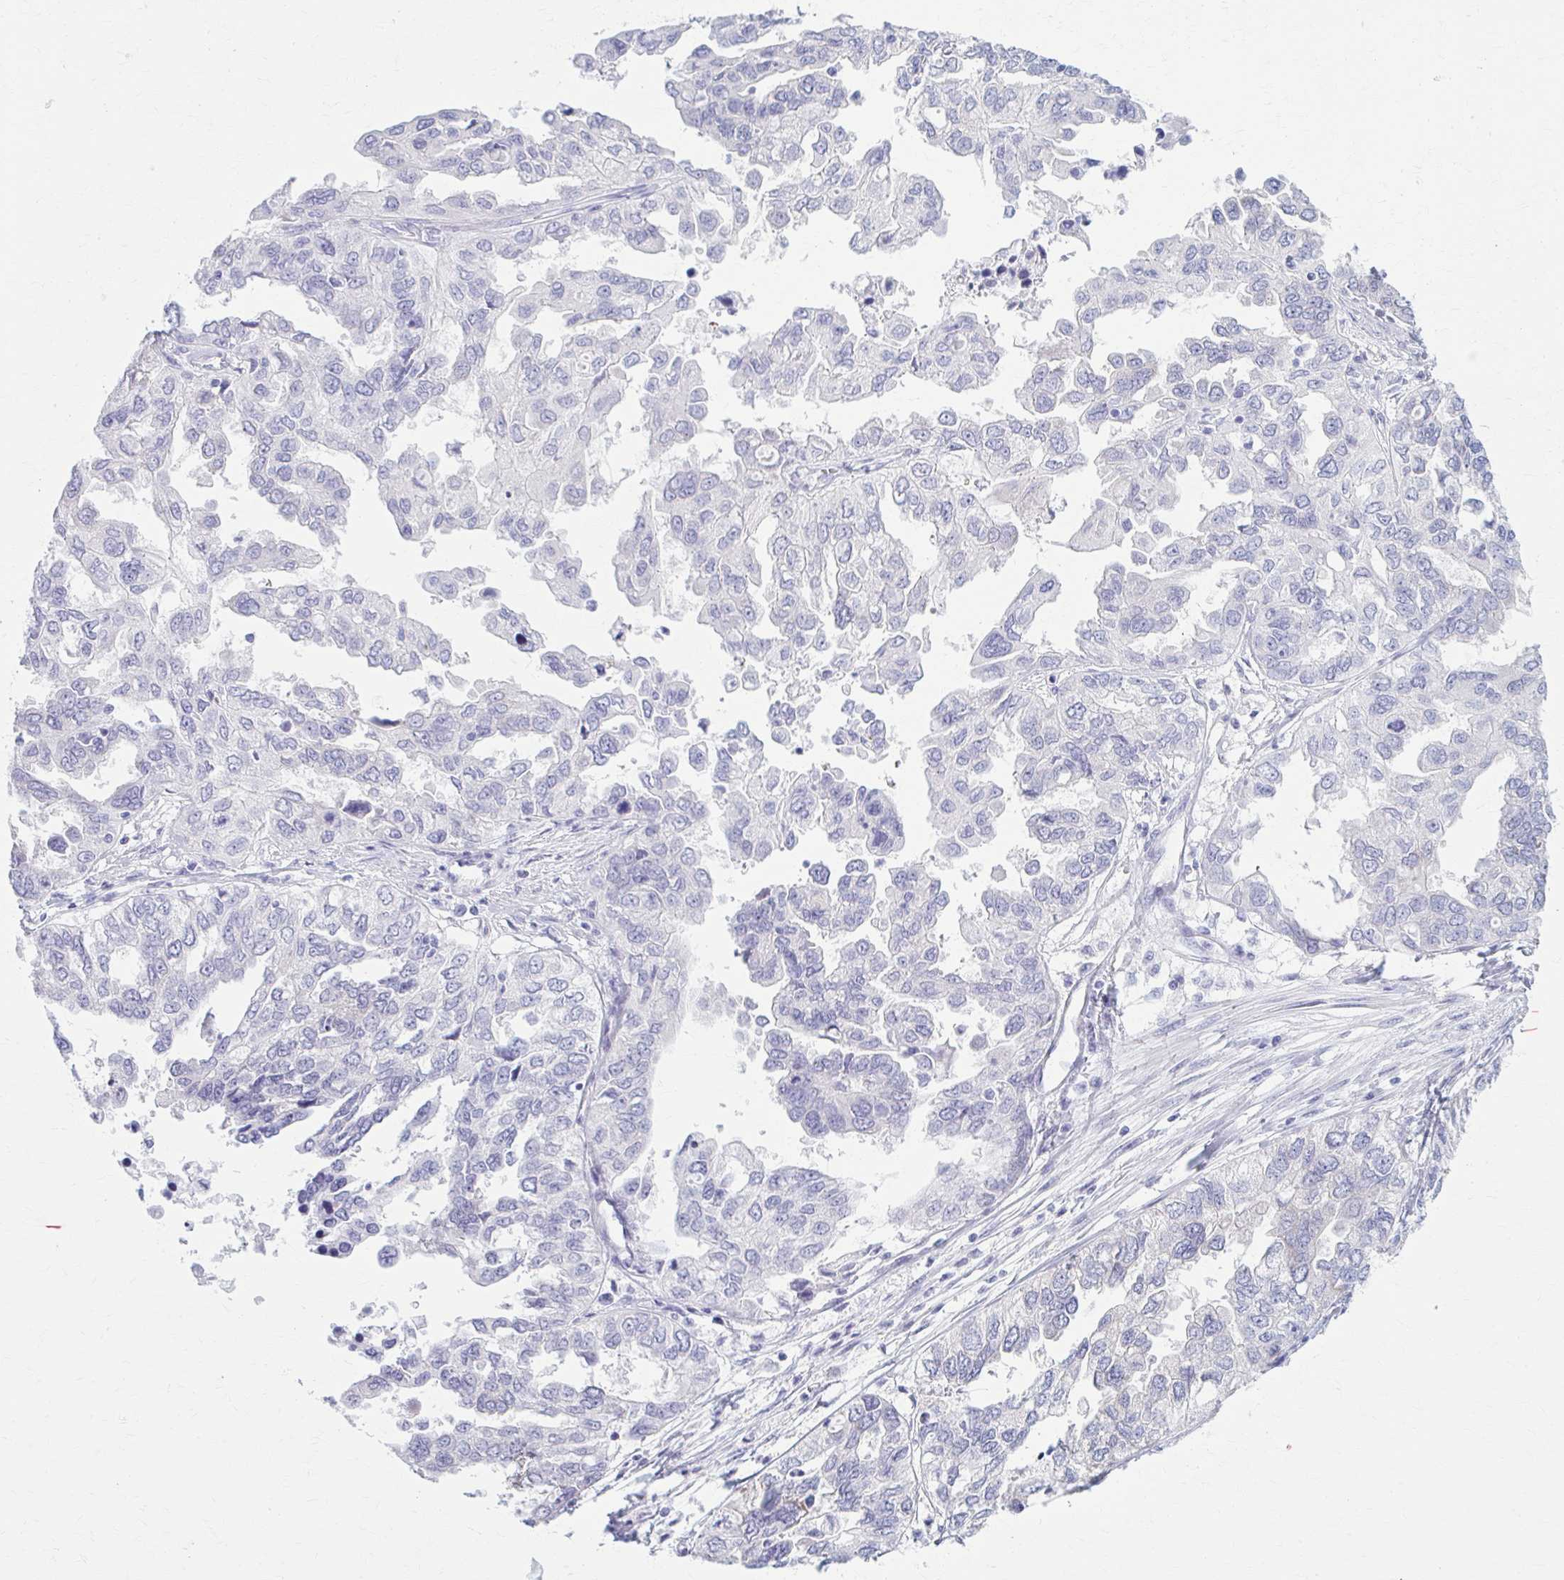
{"staining": {"intensity": "negative", "quantity": "none", "location": "none"}, "tissue": "ovarian cancer", "cell_type": "Tumor cells", "image_type": "cancer", "snomed": [{"axis": "morphology", "description": "Cystadenocarcinoma, serous, NOS"}, {"axis": "topography", "description": "Ovary"}], "caption": "Human ovarian cancer (serous cystadenocarcinoma) stained for a protein using IHC demonstrates no expression in tumor cells.", "gene": "PRKRA", "patient": {"sex": "female", "age": 53}}